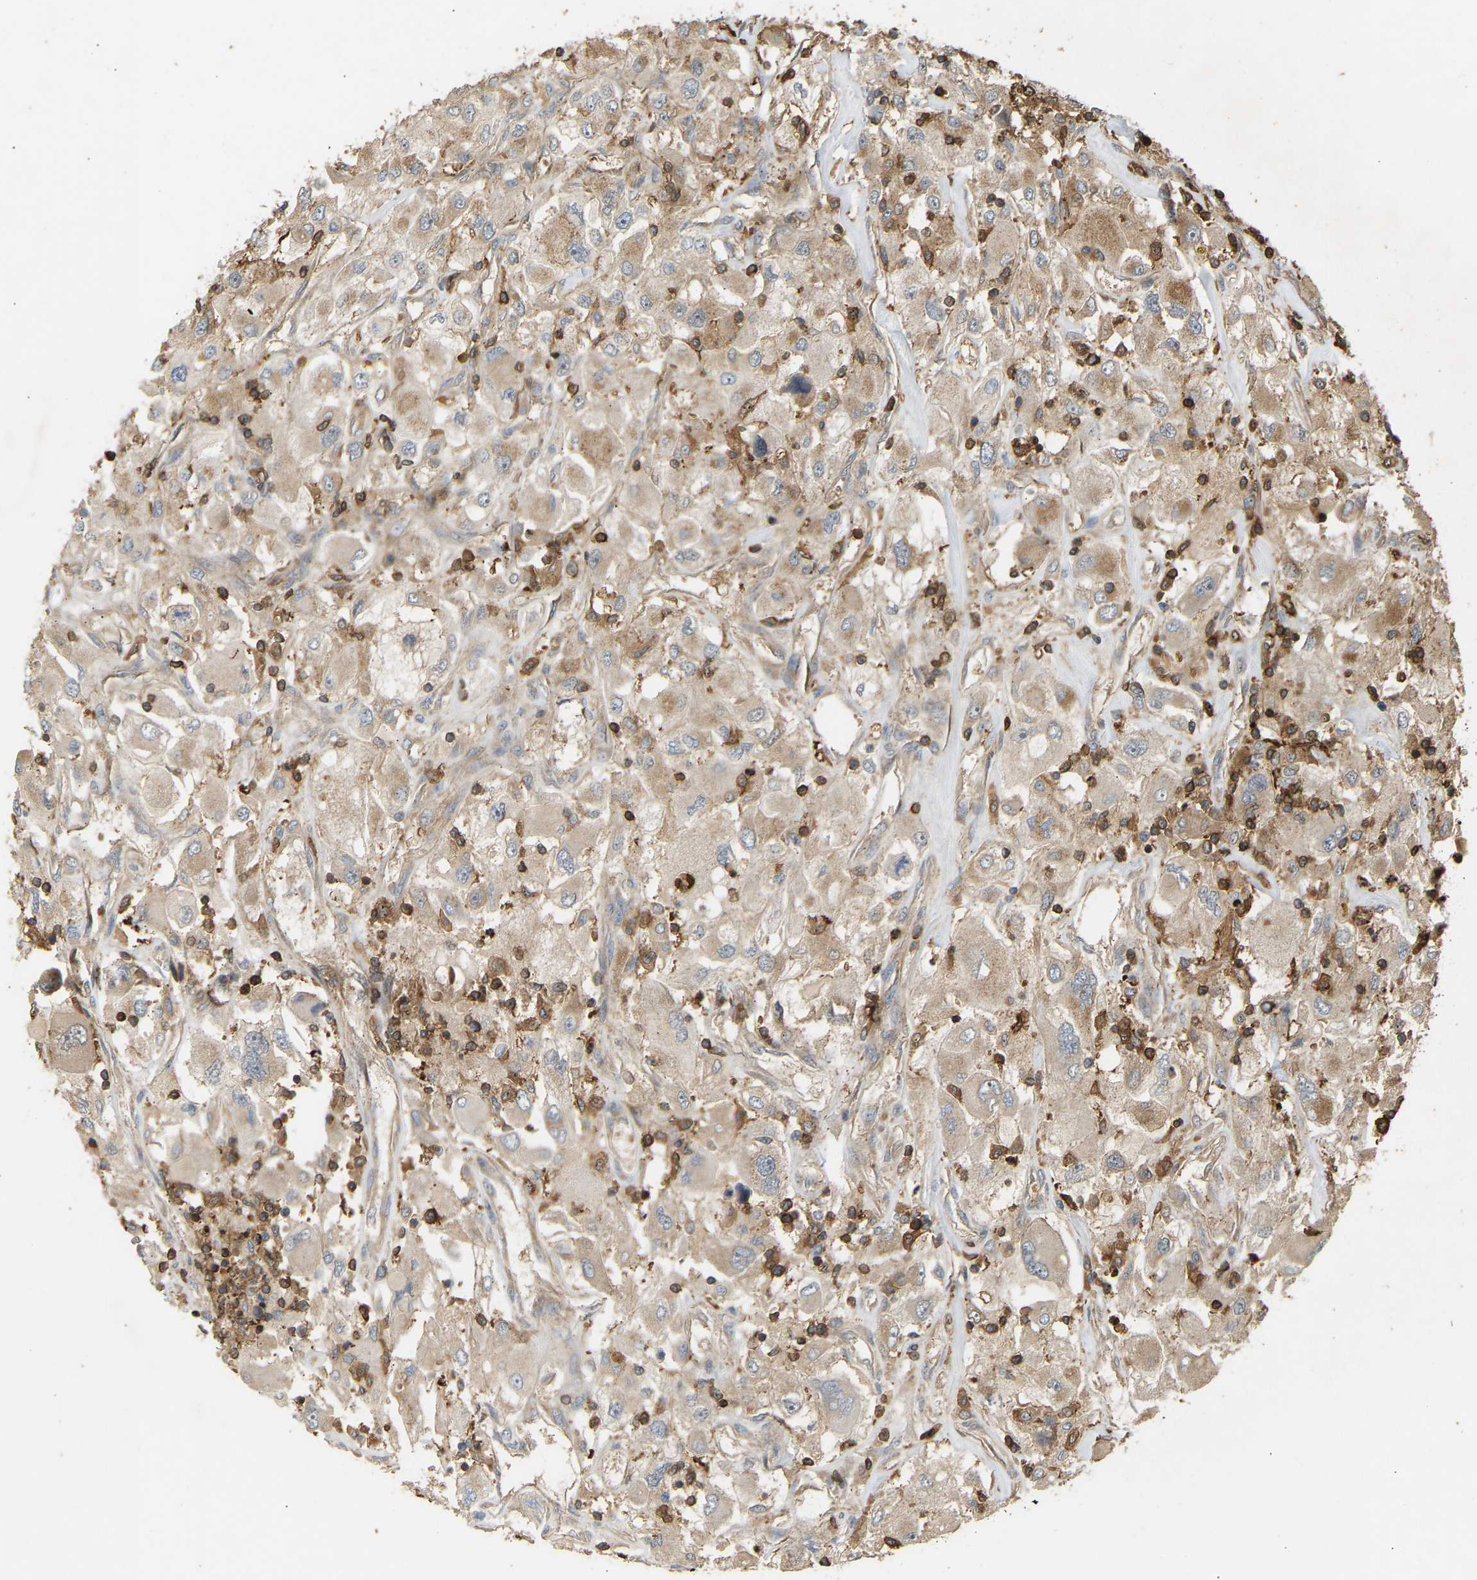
{"staining": {"intensity": "moderate", "quantity": ">75%", "location": "cytoplasmic/membranous"}, "tissue": "renal cancer", "cell_type": "Tumor cells", "image_type": "cancer", "snomed": [{"axis": "morphology", "description": "Adenocarcinoma, NOS"}, {"axis": "topography", "description": "Kidney"}], "caption": "Immunohistochemical staining of adenocarcinoma (renal) demonstrates medium levels of moderate cytoplasmic/membranous protein positivity in approximately >75% of tumor cells.", "gene": "GOPC", "patient": {"sex": "female", "age": 52}}